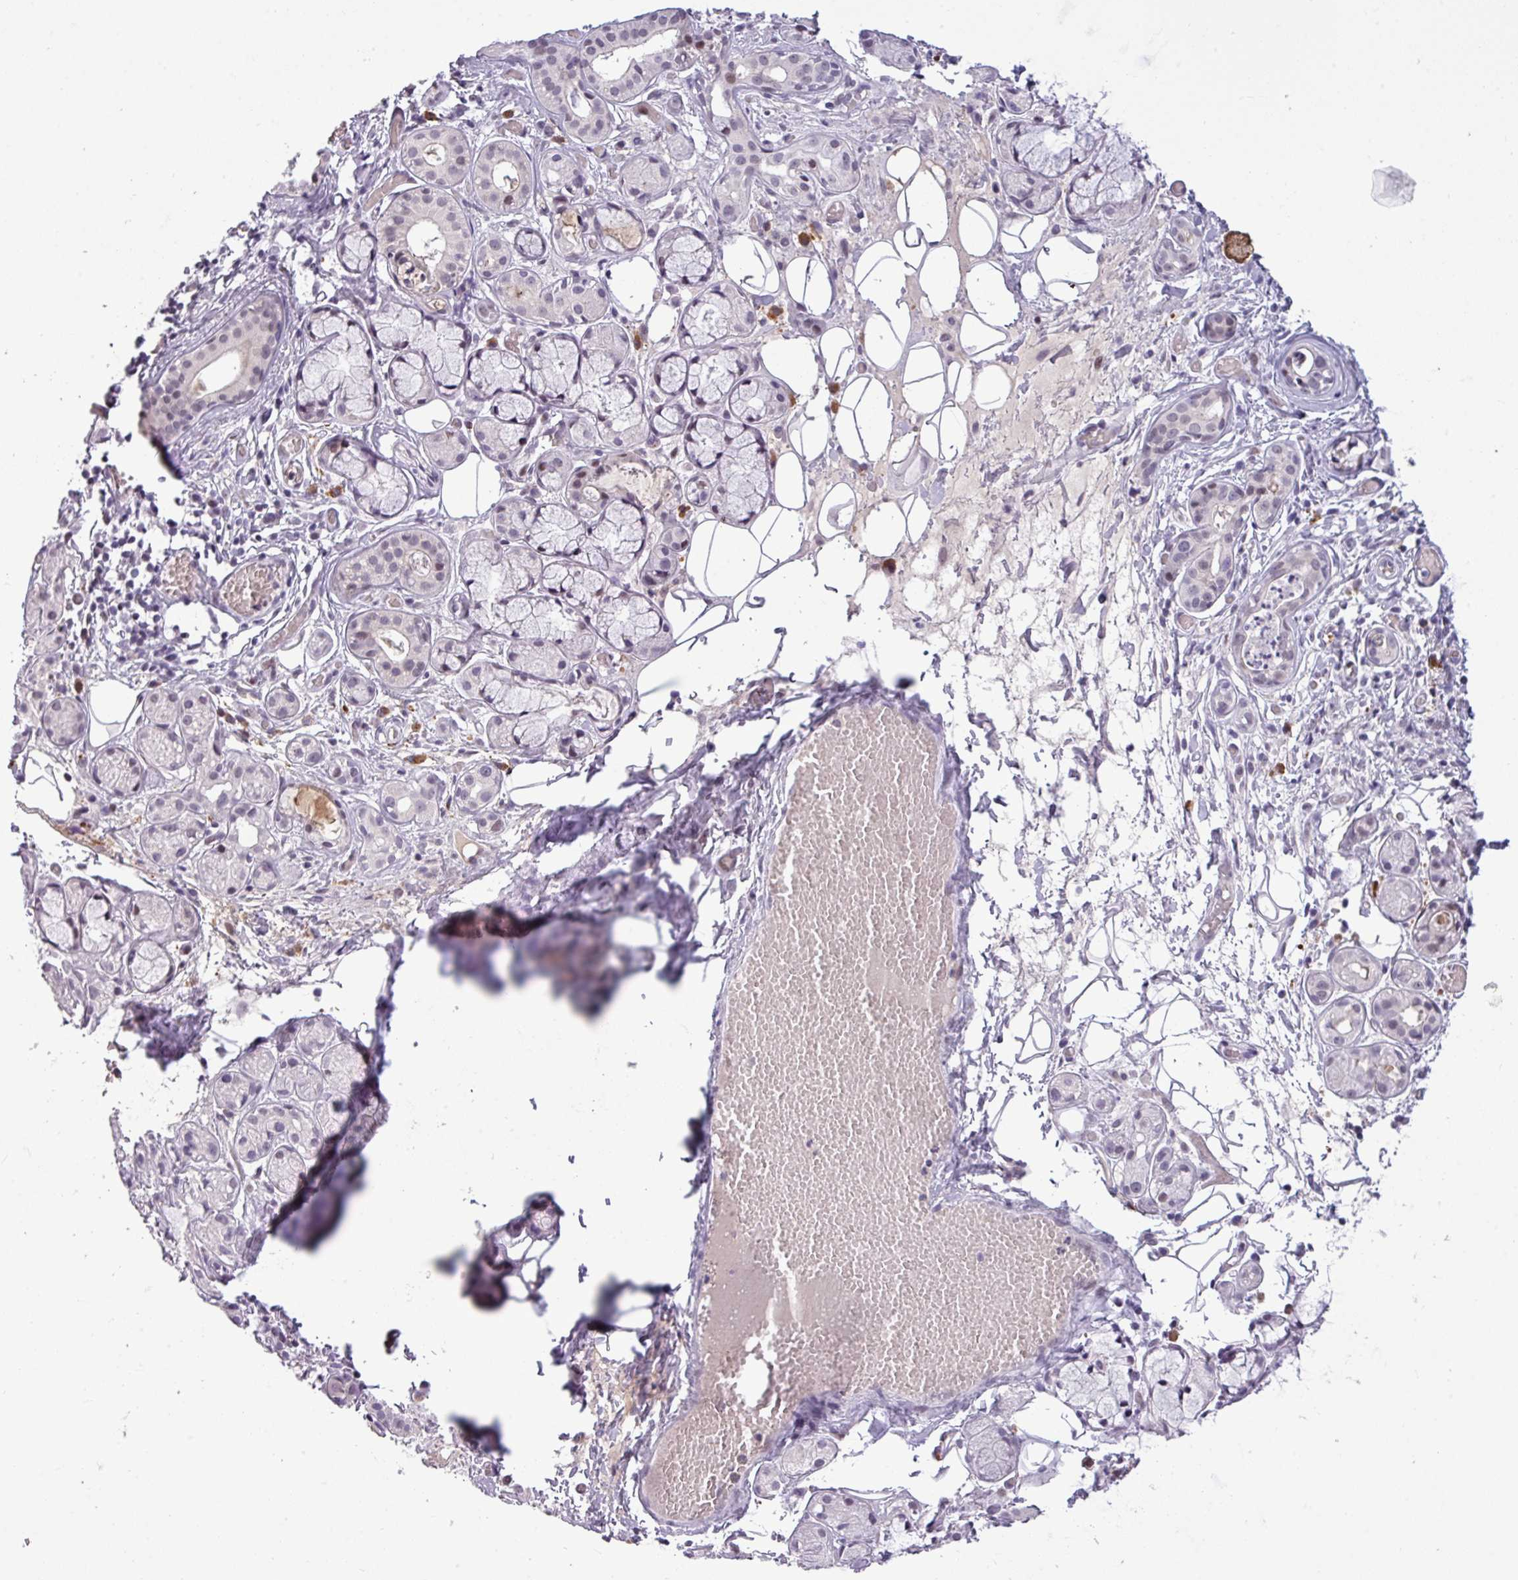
{"staining": {"intensity": "negative", "quantity": "none", "location": "none"}, "tissue": "salivary gland", "cell_type": "Glandular cells", "image_type": "normal", "snomed": [{"axis": "morphology", "description": "Normal tissue, NOS"}, {"axis": "topography", "description": "Salivary gland"}], "caption": "Immunohistochemical staining of normal human salivary gland reveals no significant staining in glandular cells. (Brightfield microscopy of DAB IHC at high magnification).", "gene": "SLC66A2", "patient": {"sex": "male", "age": 82}}